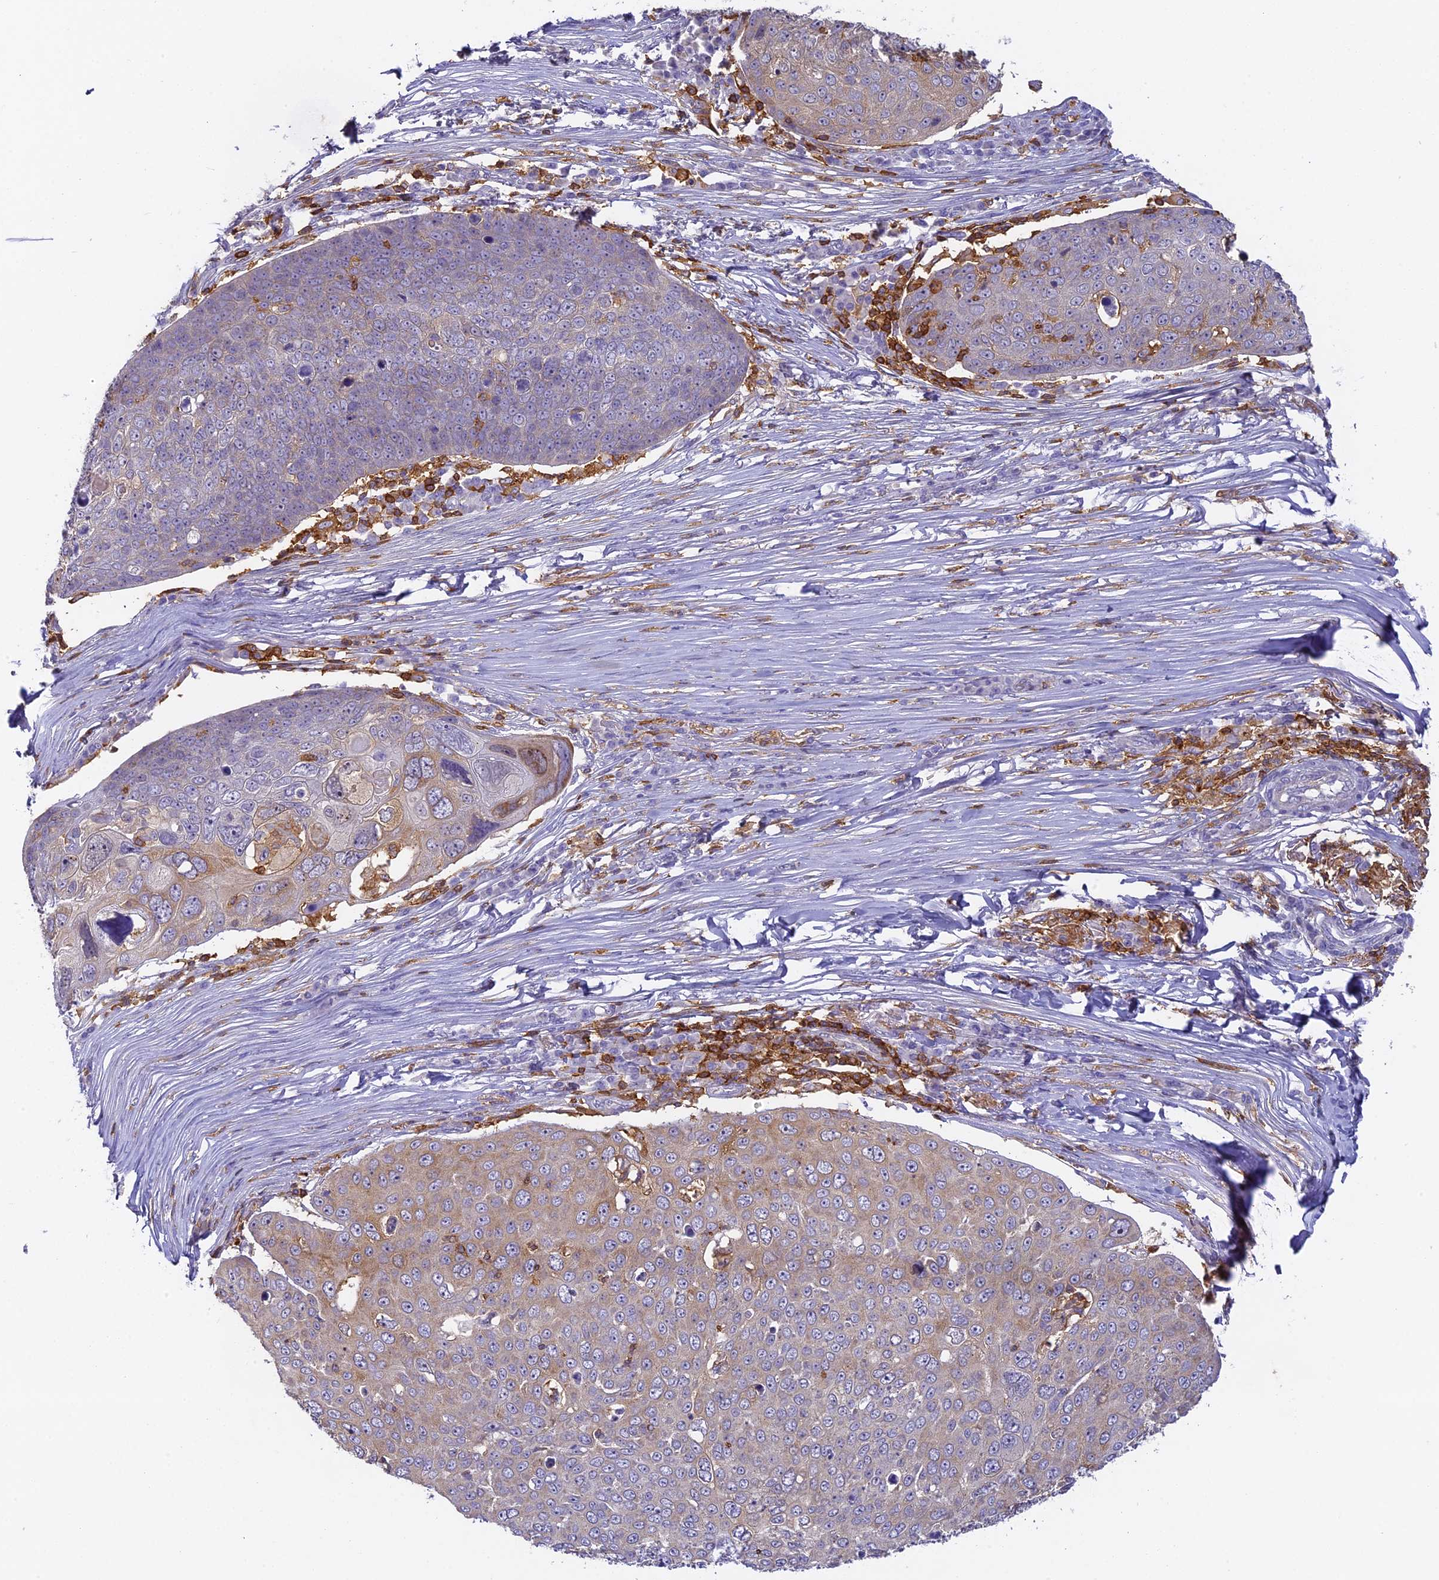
{"staining": {"intensity": "weak", "quantity": "25%-75%", "location": "cytoplasmic/membranous"}, "tissue": "skin cancer", "cell_type": "Tumor cells", "image_type": "cancer", "snomed": [{"axis": "morphology", "description": "Squamous cell carcinoma, NOS"}, {"axis": "topography", "description": "Skin"}], "caption": "Immunohistochemistry photomicrograph of neoplastic tissue: human skin squamous cell carcinoma stained using IHC demonstrates low levels of weak protein expression localized specifically in the cytoplasmic/membranous of tumor cells, appearing as a cytoplasmic/membranous brown color.", "gene": "FYB1", "patient": {"sex": "male", "age": 71}}